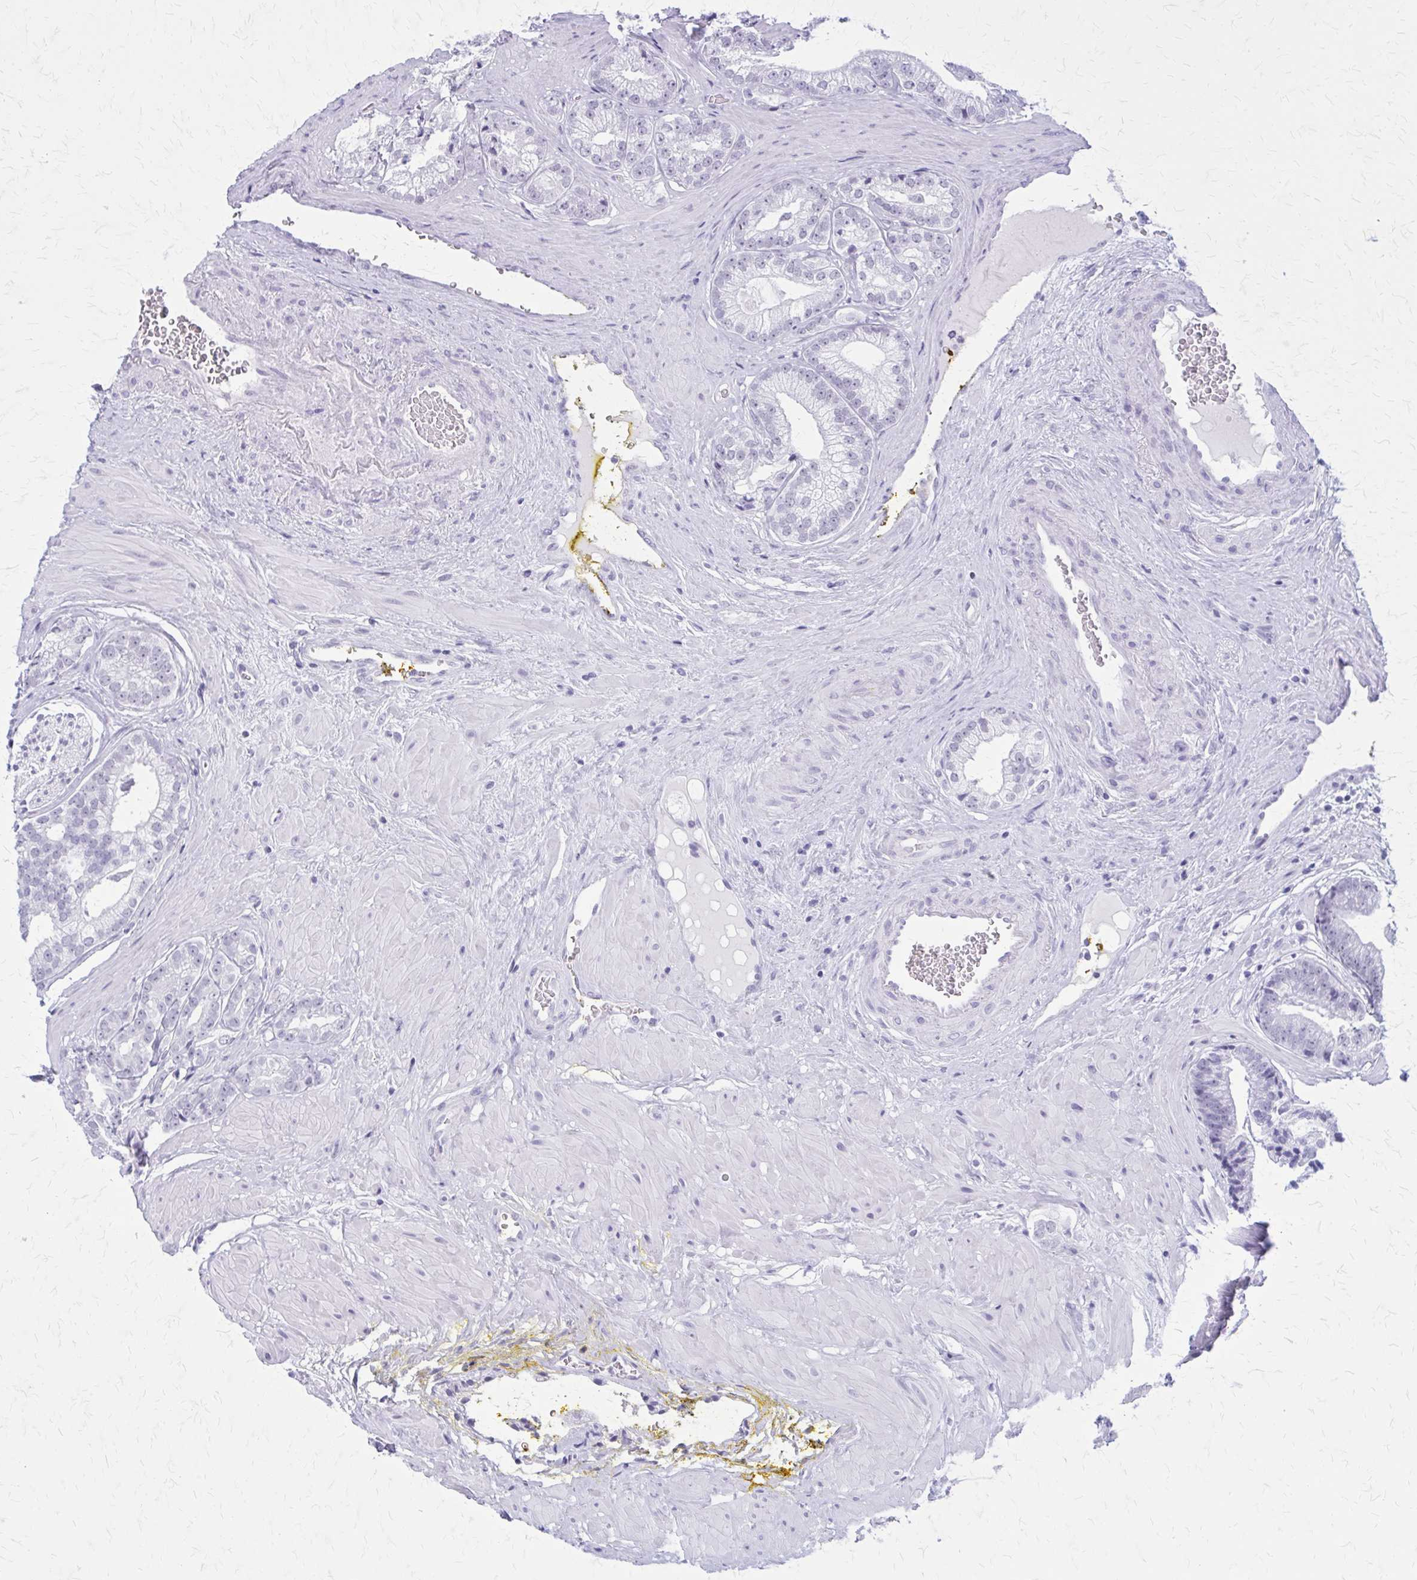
{"staining": {"intensity": "negative", "quantity": "none", "location": "none"}, "tissue": "prostate cancer", "cell_type": "Tumor cells", "image_type": "cancer", "snomed": [{"axis": "morphology", "description": "Adenocarcinoma, Low grade"}, {"axis": "topography", "description": "Prostate"}], "caption": "Immunohistochemical staining of prostate adenocarcinoma (low-grade) reveals no significant positivity in tumor cells.", "gene": "GAD1", "patient": {"sex": "male", "age": 61}}